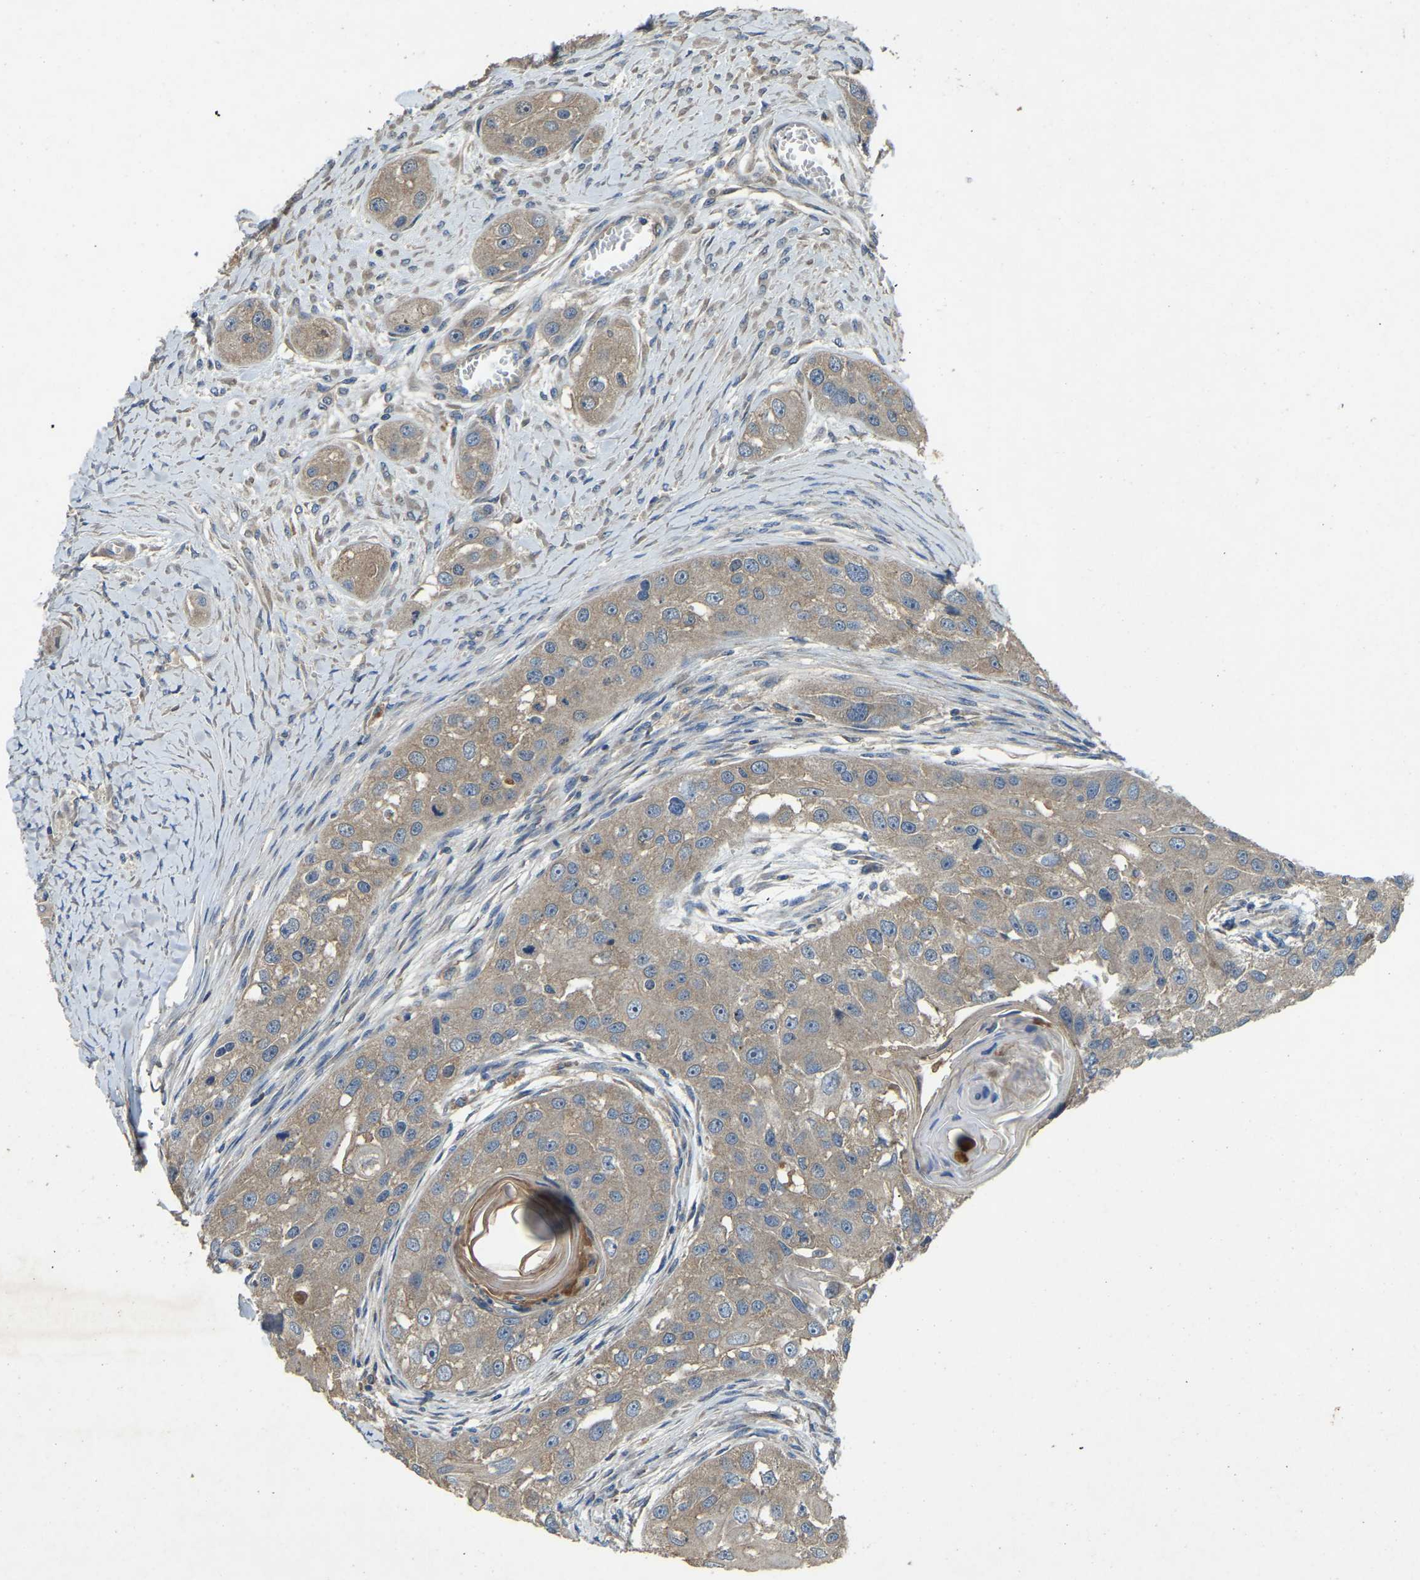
{"staining": {"intensity": "weak", "quantity": ">75%", "location": "cytoplasmic/membranous"}, "tissue": "head and neck cancer", "cell_type": "Tumor cells", "image_type": "cancer", "snomed": [{"axis": "morphology", "description": "Normal tissue, NOS"}, {"axis": "morphology", "description": "Squamous cell carcinoma, NOS"}, {"axis": "topography", "description": "Skeletal muscle"}, {"axis": "topography", "description": "Head-Neck"}], "caption": "DAB (3,3'-diaminobenzidine) immunohistochemical staining of human head and neck squamous cell carcinoma exhibits weak cytoplasmic/membranous protein expression in approximately >75% of tumor cells. (DAB IHC, brown staining for protein, blue staining for nuclei).", "gene": "ATP8B1", "patient": {"sex": "male", "age": 51}}